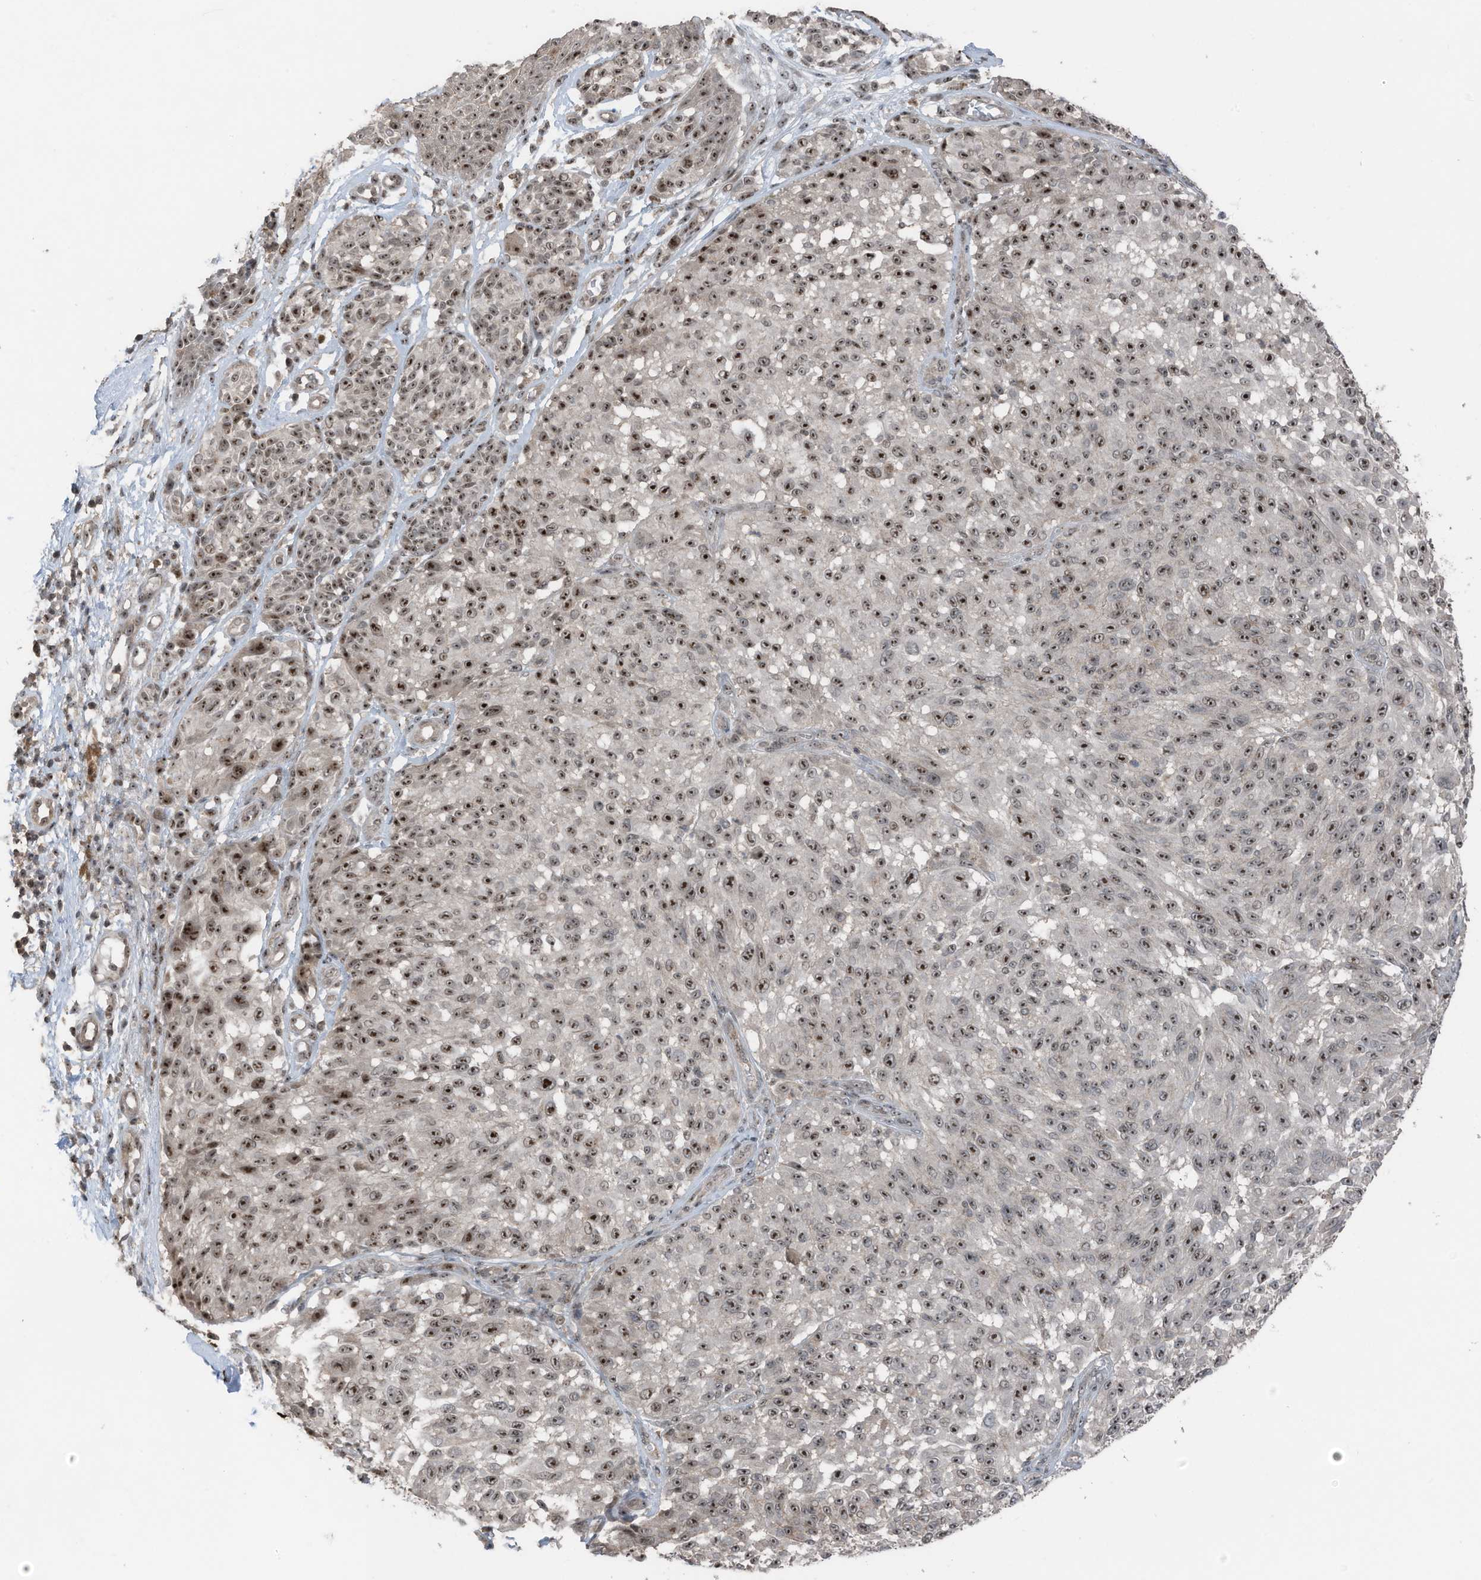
{"staining": {"intensity": "strong", "quantity": ">75%", "location": "nuclear"}, "tissue": "melanoma", "cell_type": "Tumor cells", "image_type": "cancer", "snomed": [{"axis": "morphology", "description": "Malignant melanoma, NOS"}, {"axis": "topography", "description": "Skin"}], "caption": "Brown immunohistochemical staining in malignant melanoma demonstrates strong nuclear staining in about >75% of tumor cells.", "gene": "UTP3", "patient": {"sex": "male", "age": 83}}